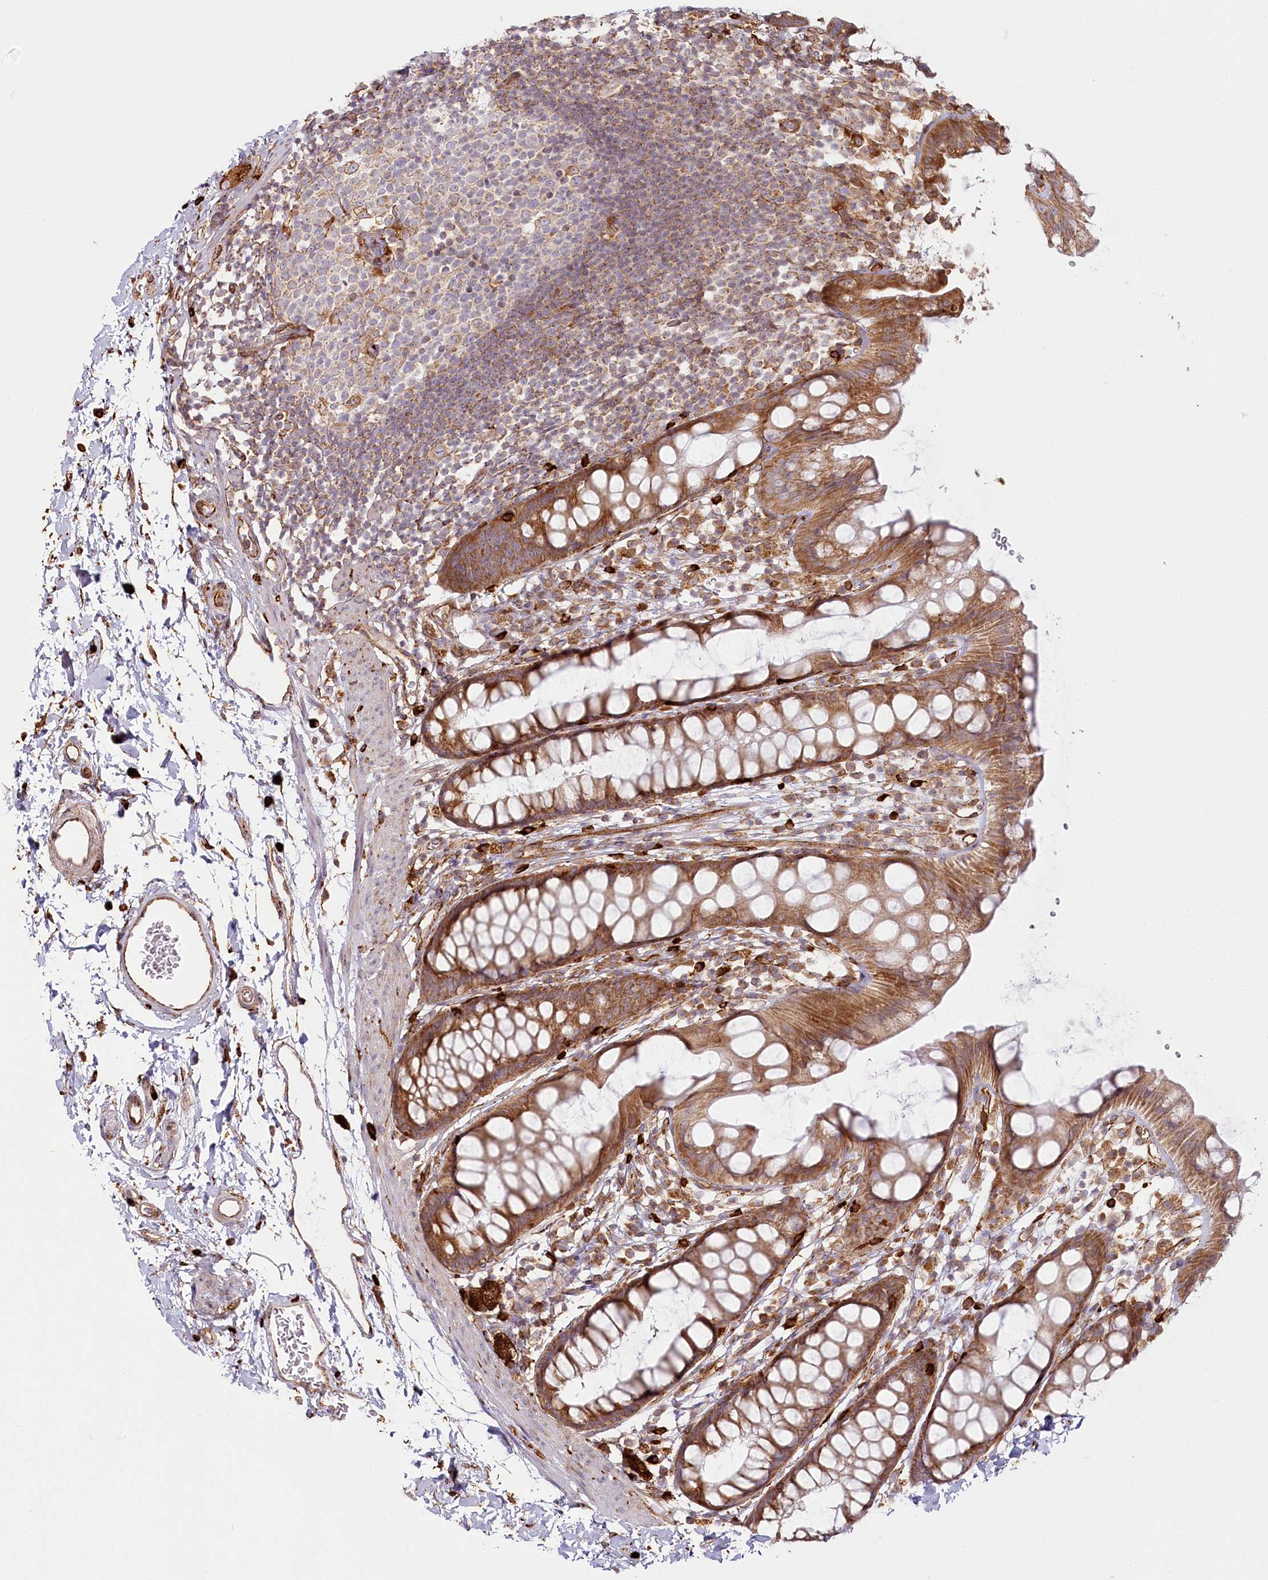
{"staining": {"intensity": "moderate", "quantity": ">75%", "location": "cytoplasmic/membranous"}, "tissue": "rectum", "cell_type": "Glandular cells", "image_type": "normal", "snomed": [{"axis": "morphology", "description": "Normal tissue, NOS"}, {"axis": "topography", "description": "Rectum"}], "caption": "A medium amount of moderate cytoplasmic/membranous positivity is appreciated in about >75% of glandular cells in benign rectum.", "gene": "HARS2", "patient": {"sex": "female", "age": 65}}